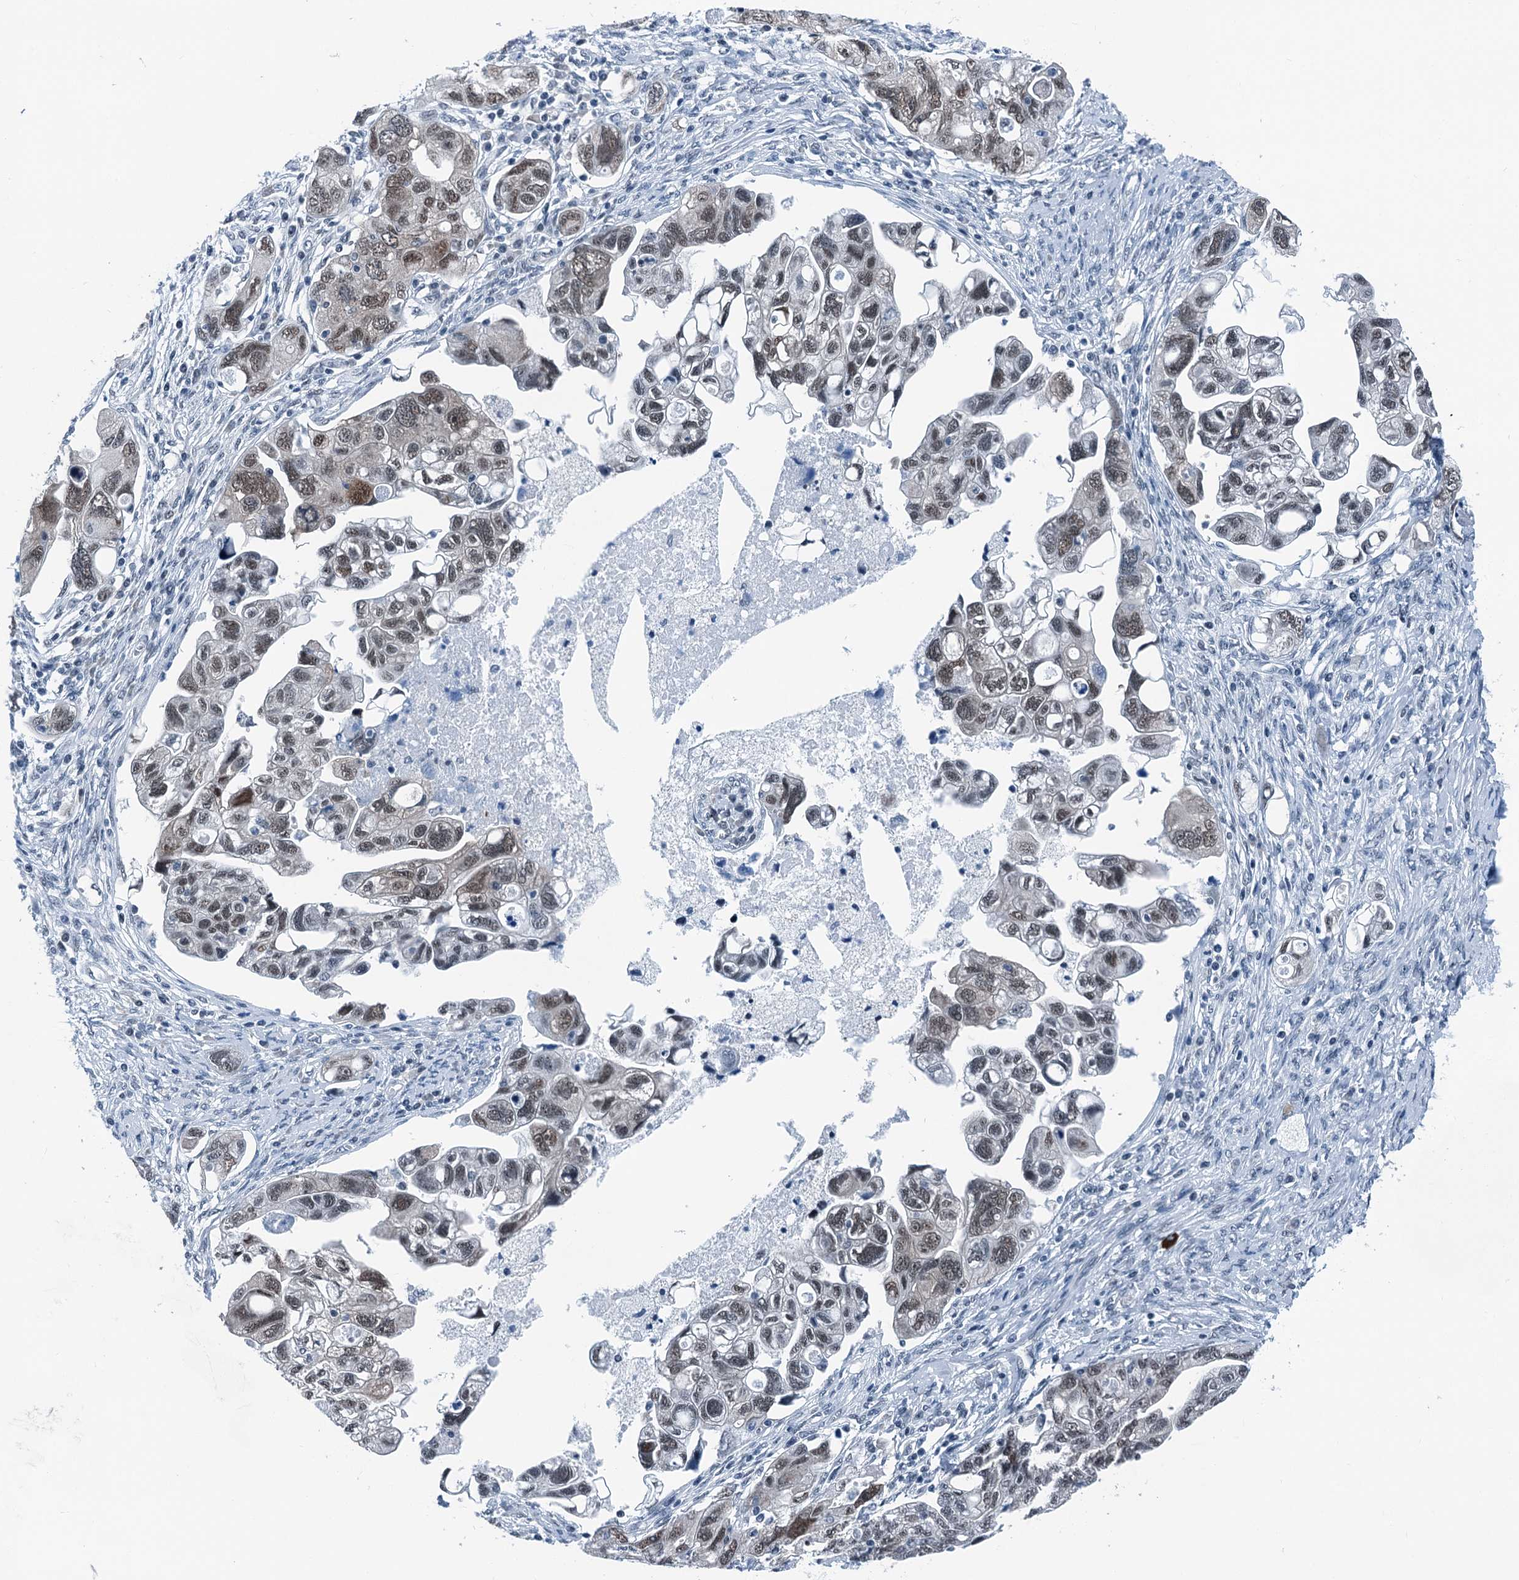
{"staining": {"intensity": "moderate", "quantity": "25%-75%", "location": "nuclear"}, "tissue": "ovarian cancer", "cell_type": "Tumor cells", "image_type": "cancer", "snomed": [{"axis": "morphology", "description": "Carcinoma, NOS"}, {"axis": "morphology", "description": "Cystadenocarcinoma, serous, NOS"}, {"axis": "topography", "description": "Ovary"}], "caption": "Ovarian cancer (serous cystadenocarcinoma) stained with IHC shows moderate nuclear expression in approximately 25%-75% of tumor cells. Using DAB (3,3'-diaminobenzidine) (brown) and hematoxylin (blue) stains, captured at high magnification using brightfield microscopy.", "gene": "TRPT1", "patient": {"sex": "female", "age": 69}}